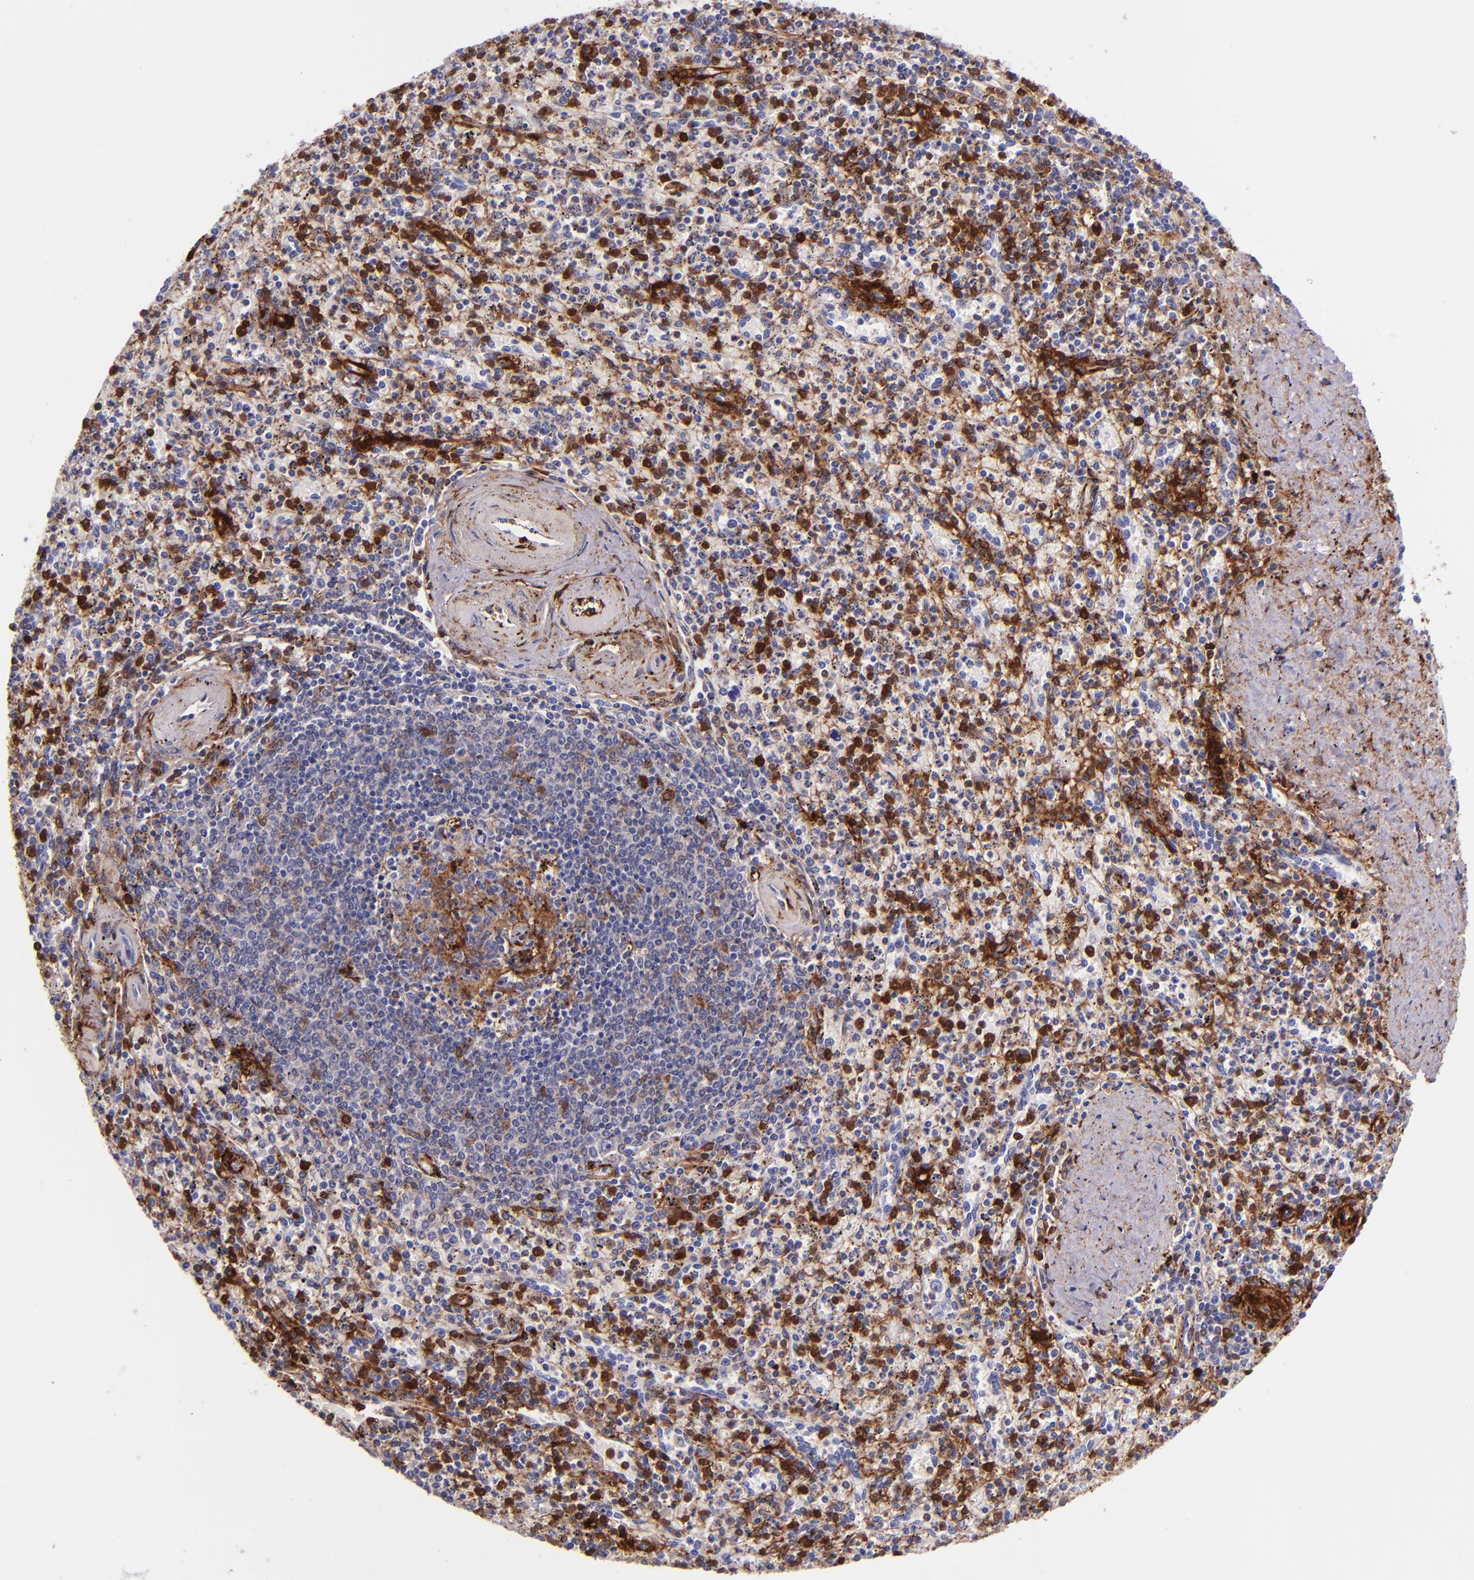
{"staining": {"intensity": "strong", "quantity": "<25%", "location": "cytoplasmic/membranous"}, "tissue": "spleen", "cell_type": "Cells in red pulp", "image_type": "normal", "snomed": [{"axis": "morphology", "description": "Normal tissue, NOS"}, {"axis": "topography", "description": "Spleen"}], "caption": "Immunohistochemistry (IHC) micrograph of unremarkable spleen stained for a protein (brown), which shows medium levels of strong cytoplasmic/membranous staining in about <25% of cells in red pulp.", "gene": "LGALS1", "patient": {"sex": "male", "age": 72}}